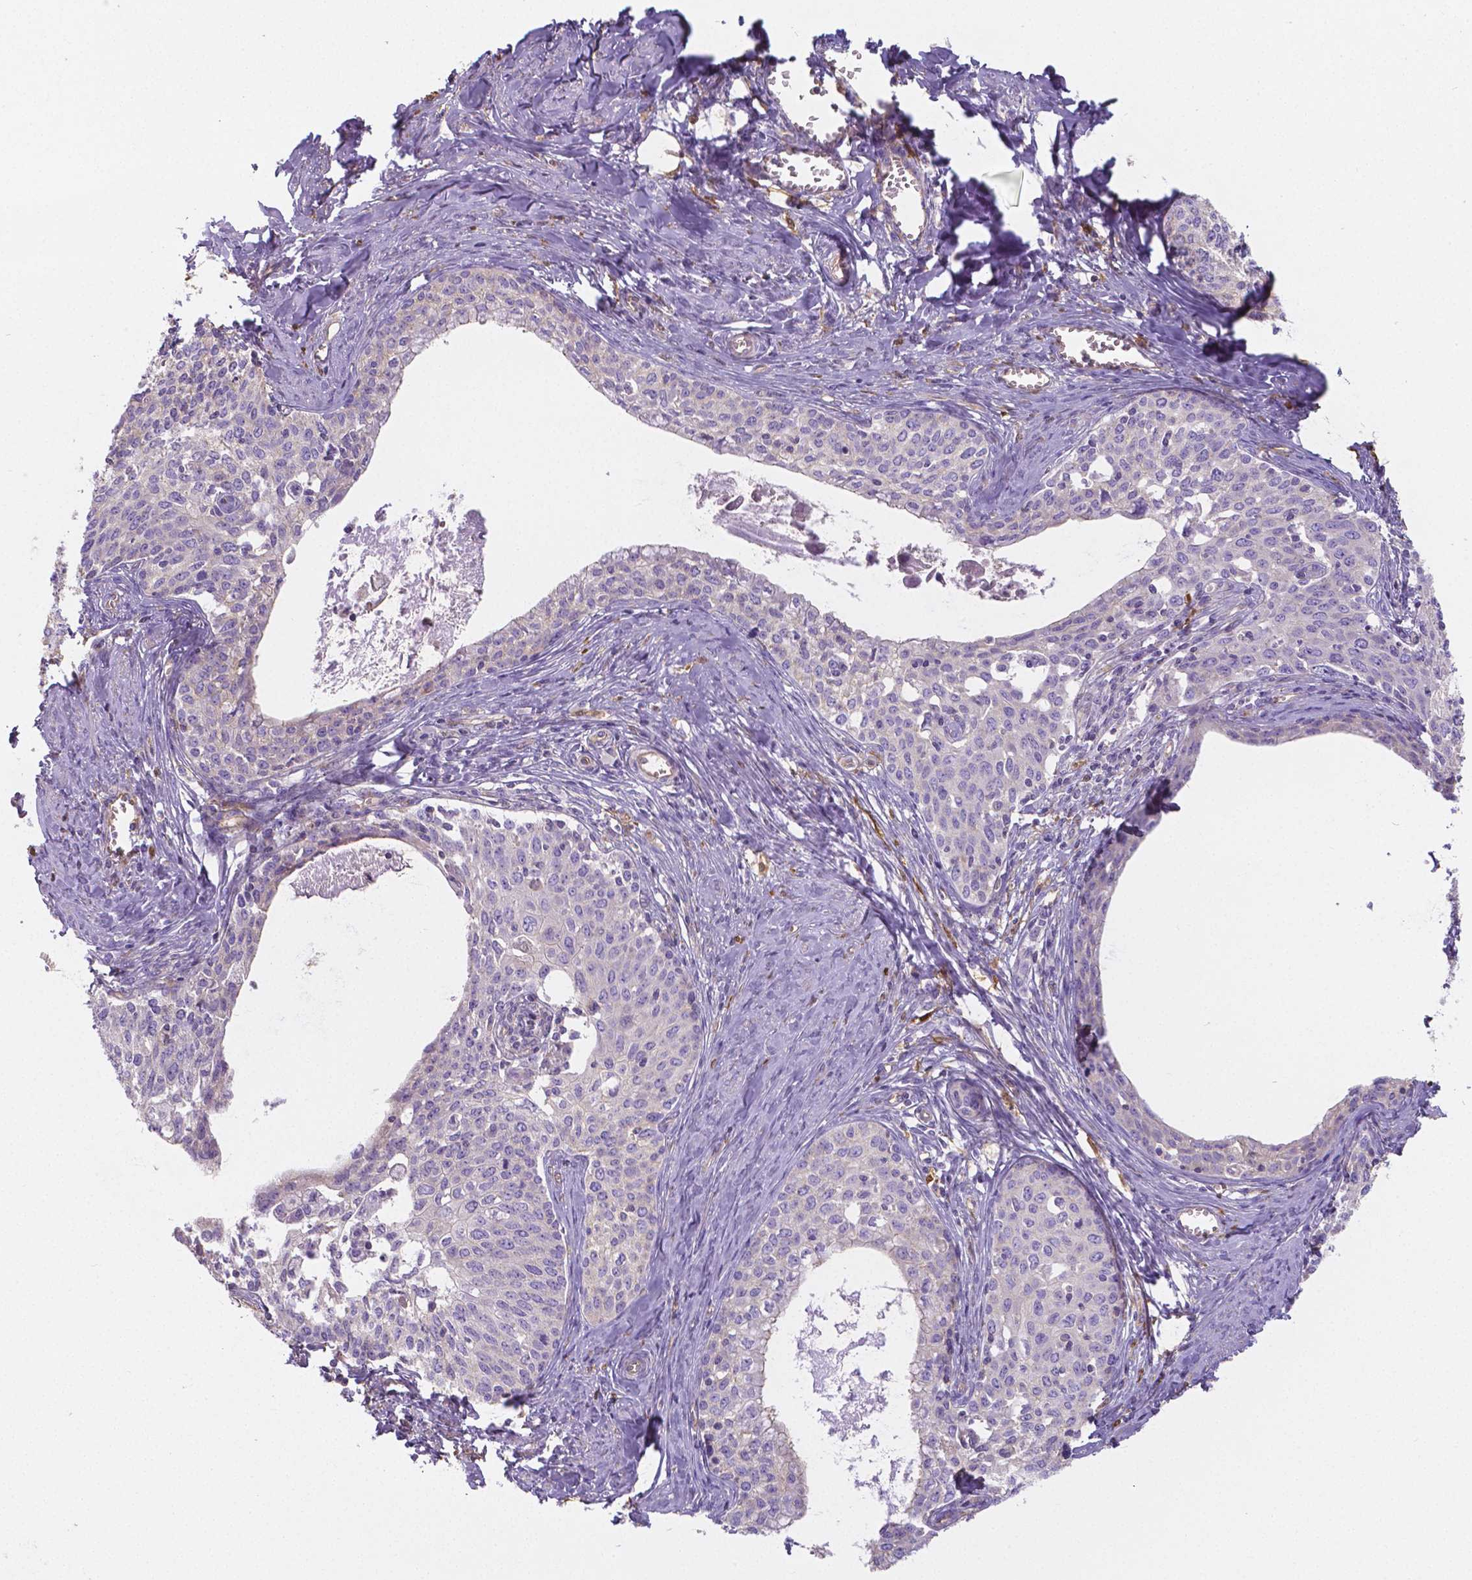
{"staining": {"intensity": "negative", "quantity": "none", "location": "none"}, "tissue": "cervical cancer", "cell_type": "Tumor cells", "image_type": "cancer", "snomed": [{"axis": "morphology", "description": "Squamous cell carcinoma, NOS"}, {"axis": "morphology", "description": "Adenocarcinoma, NOS"}, {"axis": "topography", "description": "Cervix"}], "caption": "Cervical adenocarcinoma was stained to show a protein in brown. There is no significant positivity in tumor cells.", "gene": "CRMP1", "patient": {"sex": "female", "age": 52}}